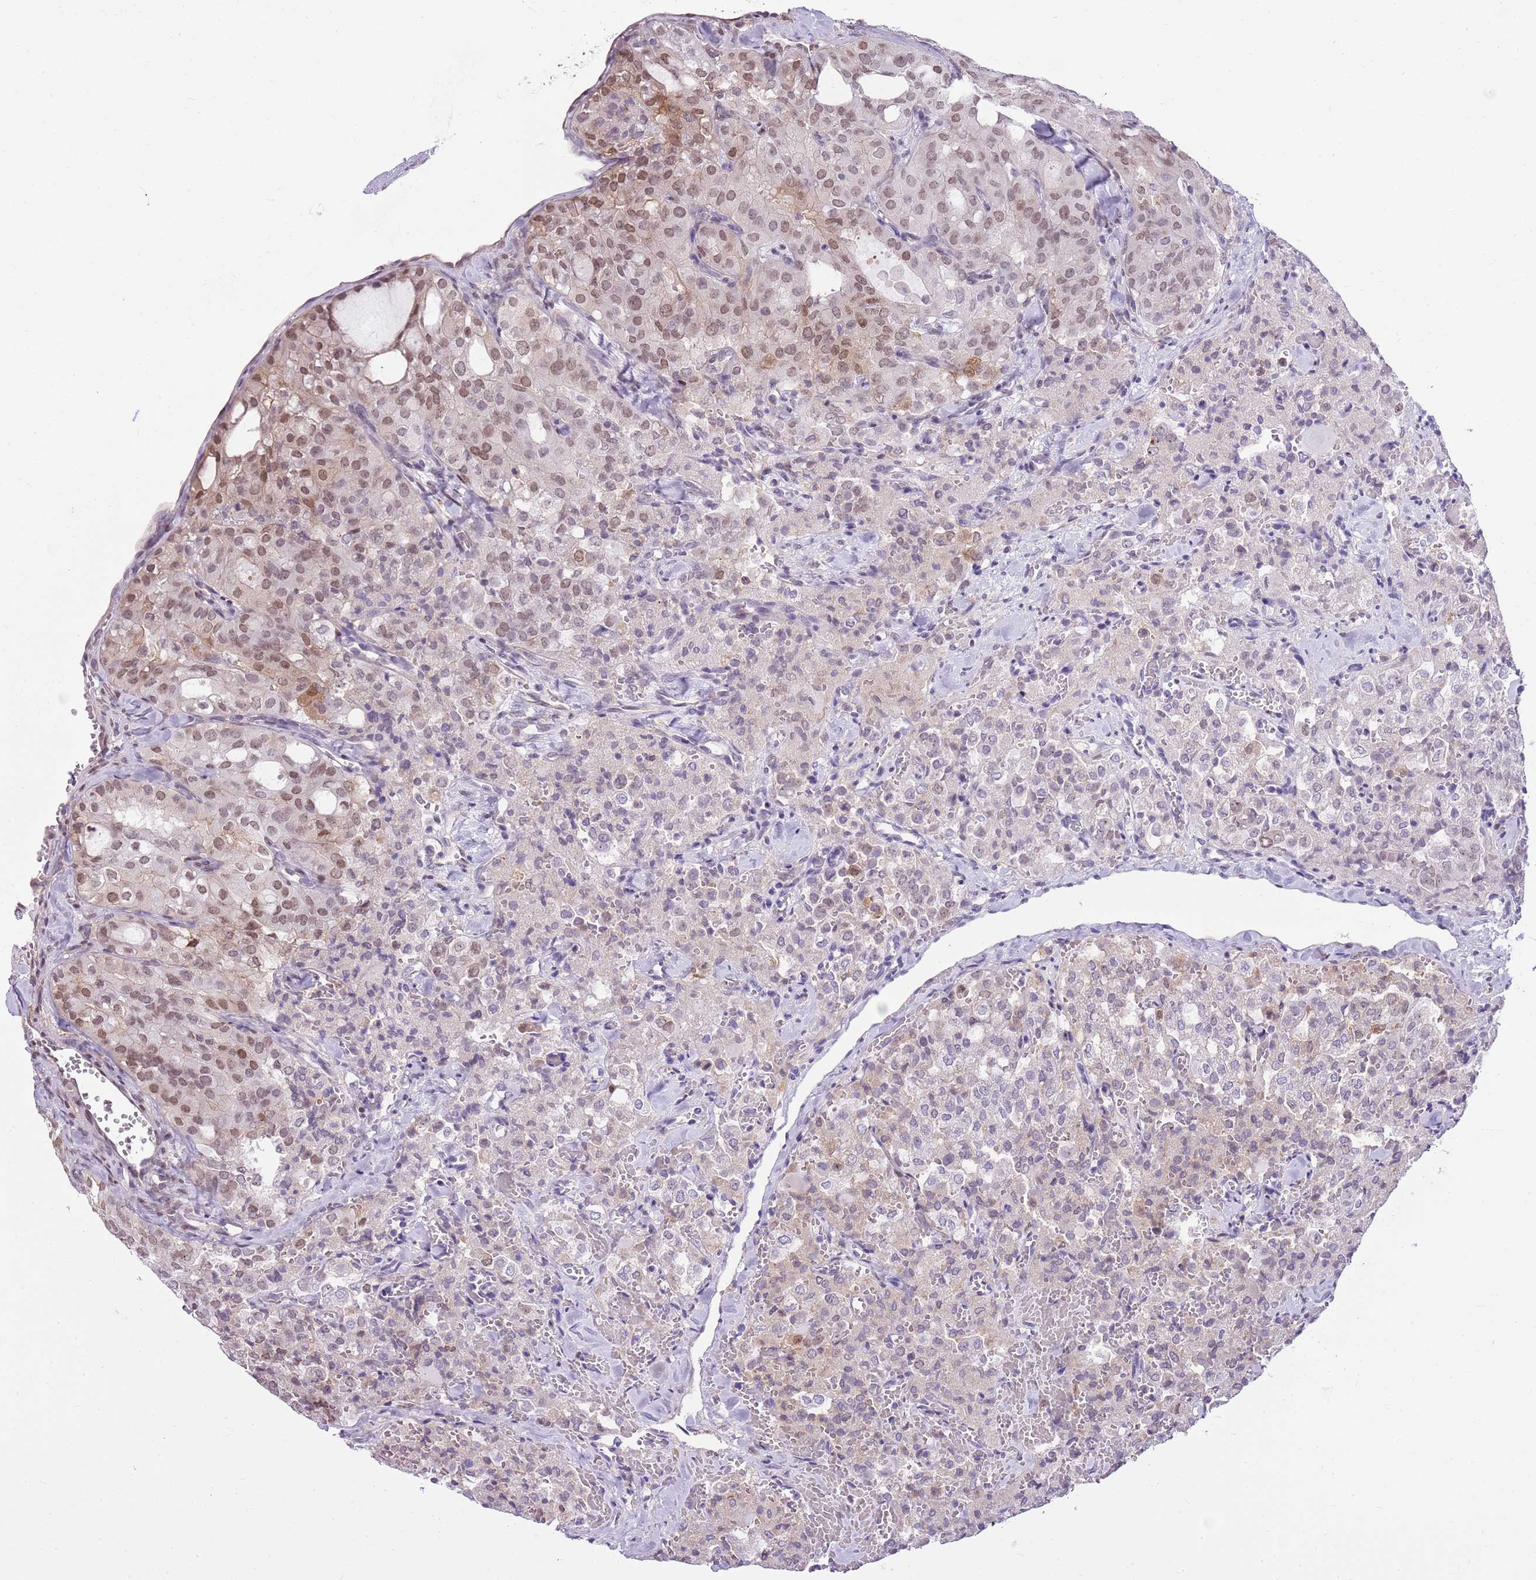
{"staining": {"intensity": "moderate", "quantity": "25%-75%", "location": "nuclear"}, "tissue": "thyroid cancer", "cell_type": "Tumor cells", "image_type": "cancer", "snomed": [{"axis": "morphology", "description": "Follicular adenoma carcinoma, NOS"}, {"axis": "topography", "description": "Thyroid gland"}], "caption": "Immunohistochemical staining of human thyroid cancer (follicular adenoma carcinoma) shows medium levels of moderate nuclear protein expression in about 25%-75% of tumor cells.", "gene": "DHX32", "patient": {"sex": "male", "age": 75}}